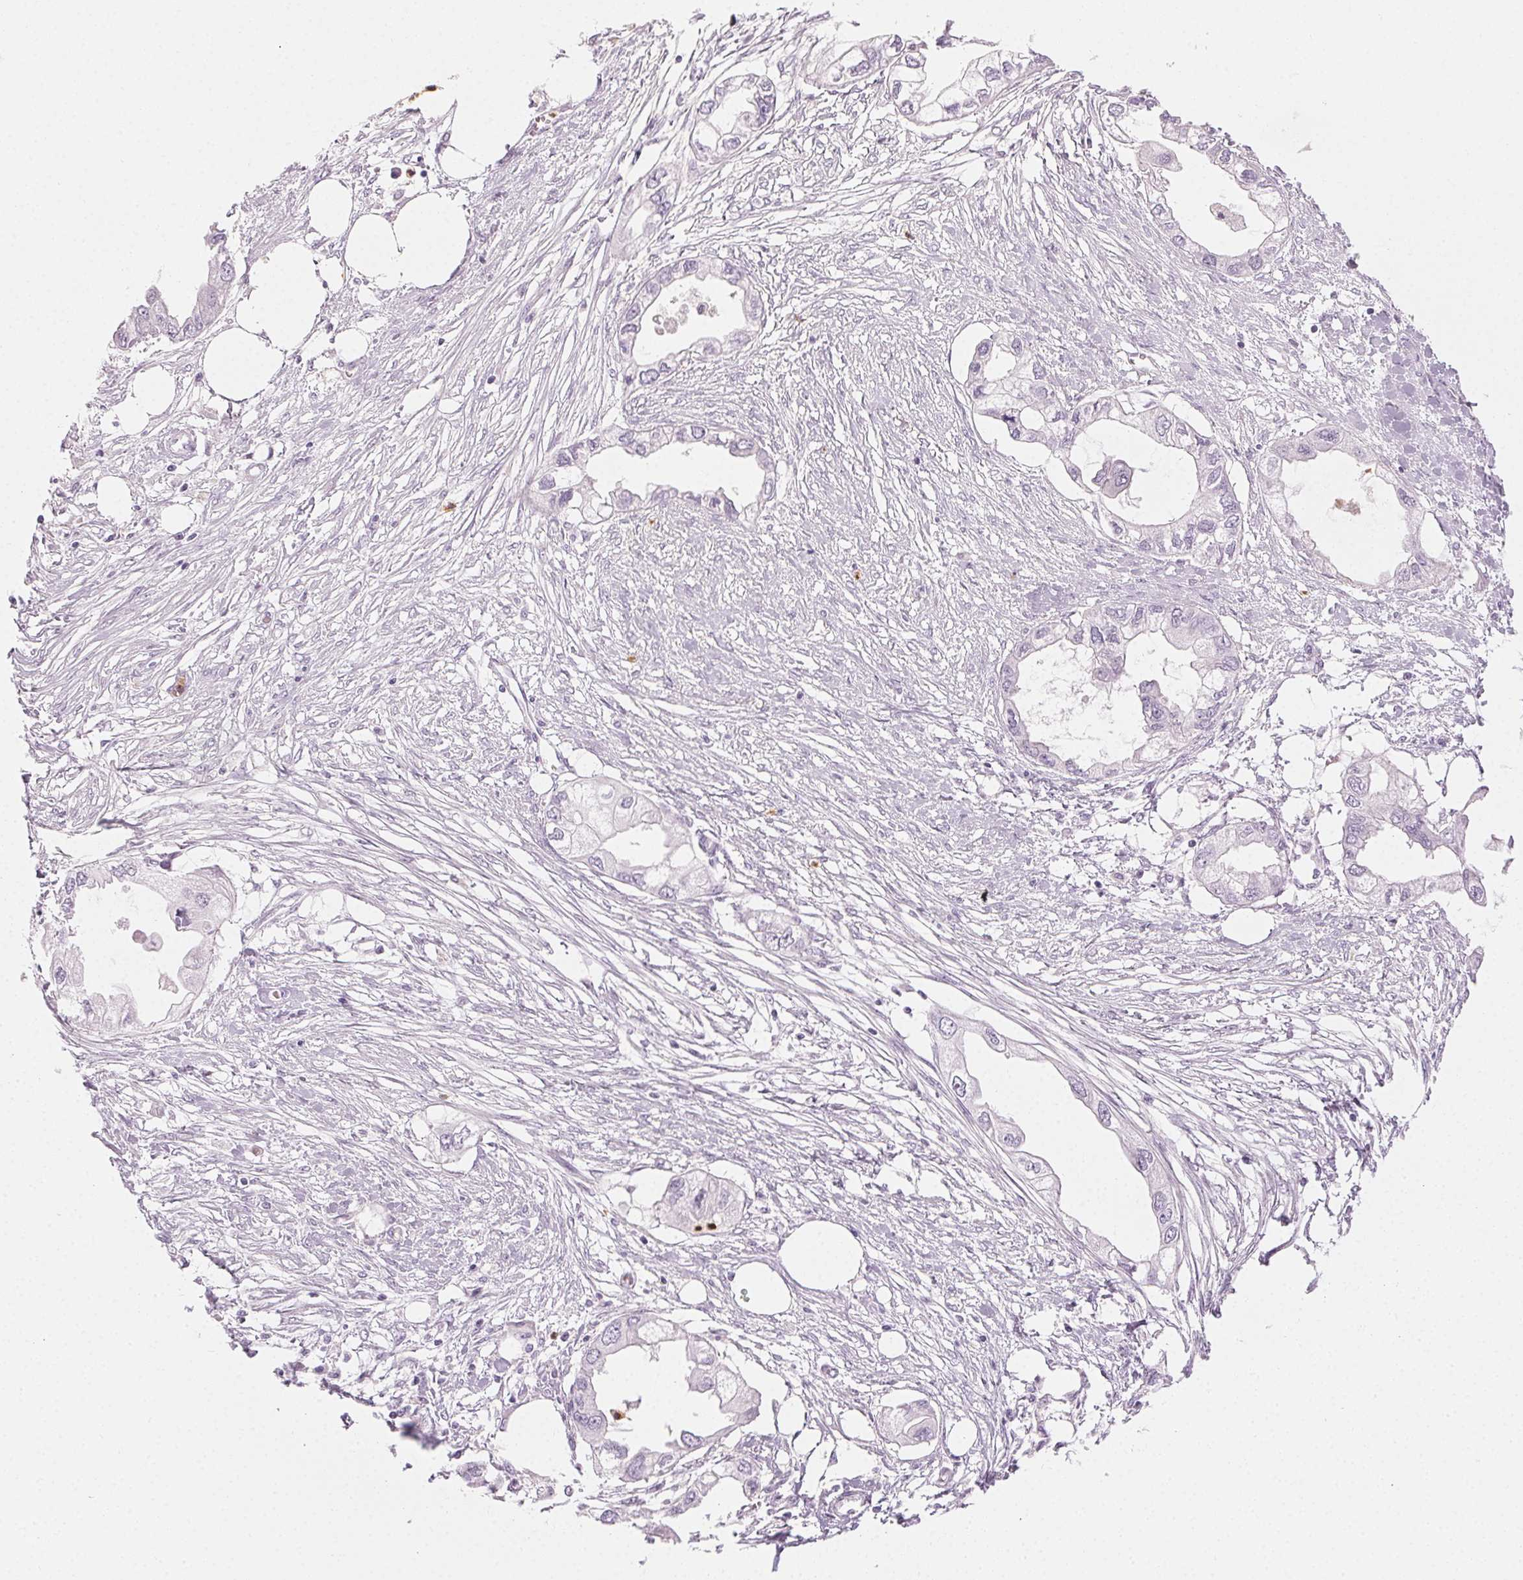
{"staining": {"intensity": "negative", "quantity": "none", "location": "none"}, "tissue": "endometrial cancer", "cell_type": "Tumor cells", "image_type": "cancer", "snomed": [{"axis": "morphology", "description": "Adenocarcinoma, NOS"}, {"axis": "morphology", "description": "Adenocarcinoma, metastatic, NOS"}, {"axis": "topography", "description": "Adipose tissue"}, {"axis": "topography", "description": "Endometrium"}], "caption": "This is an IHC micrograph of endometrial cancer. There is no expression in tumor cells.", "gene": "MPO", "patient": {"sex": "female", "age": 67}}